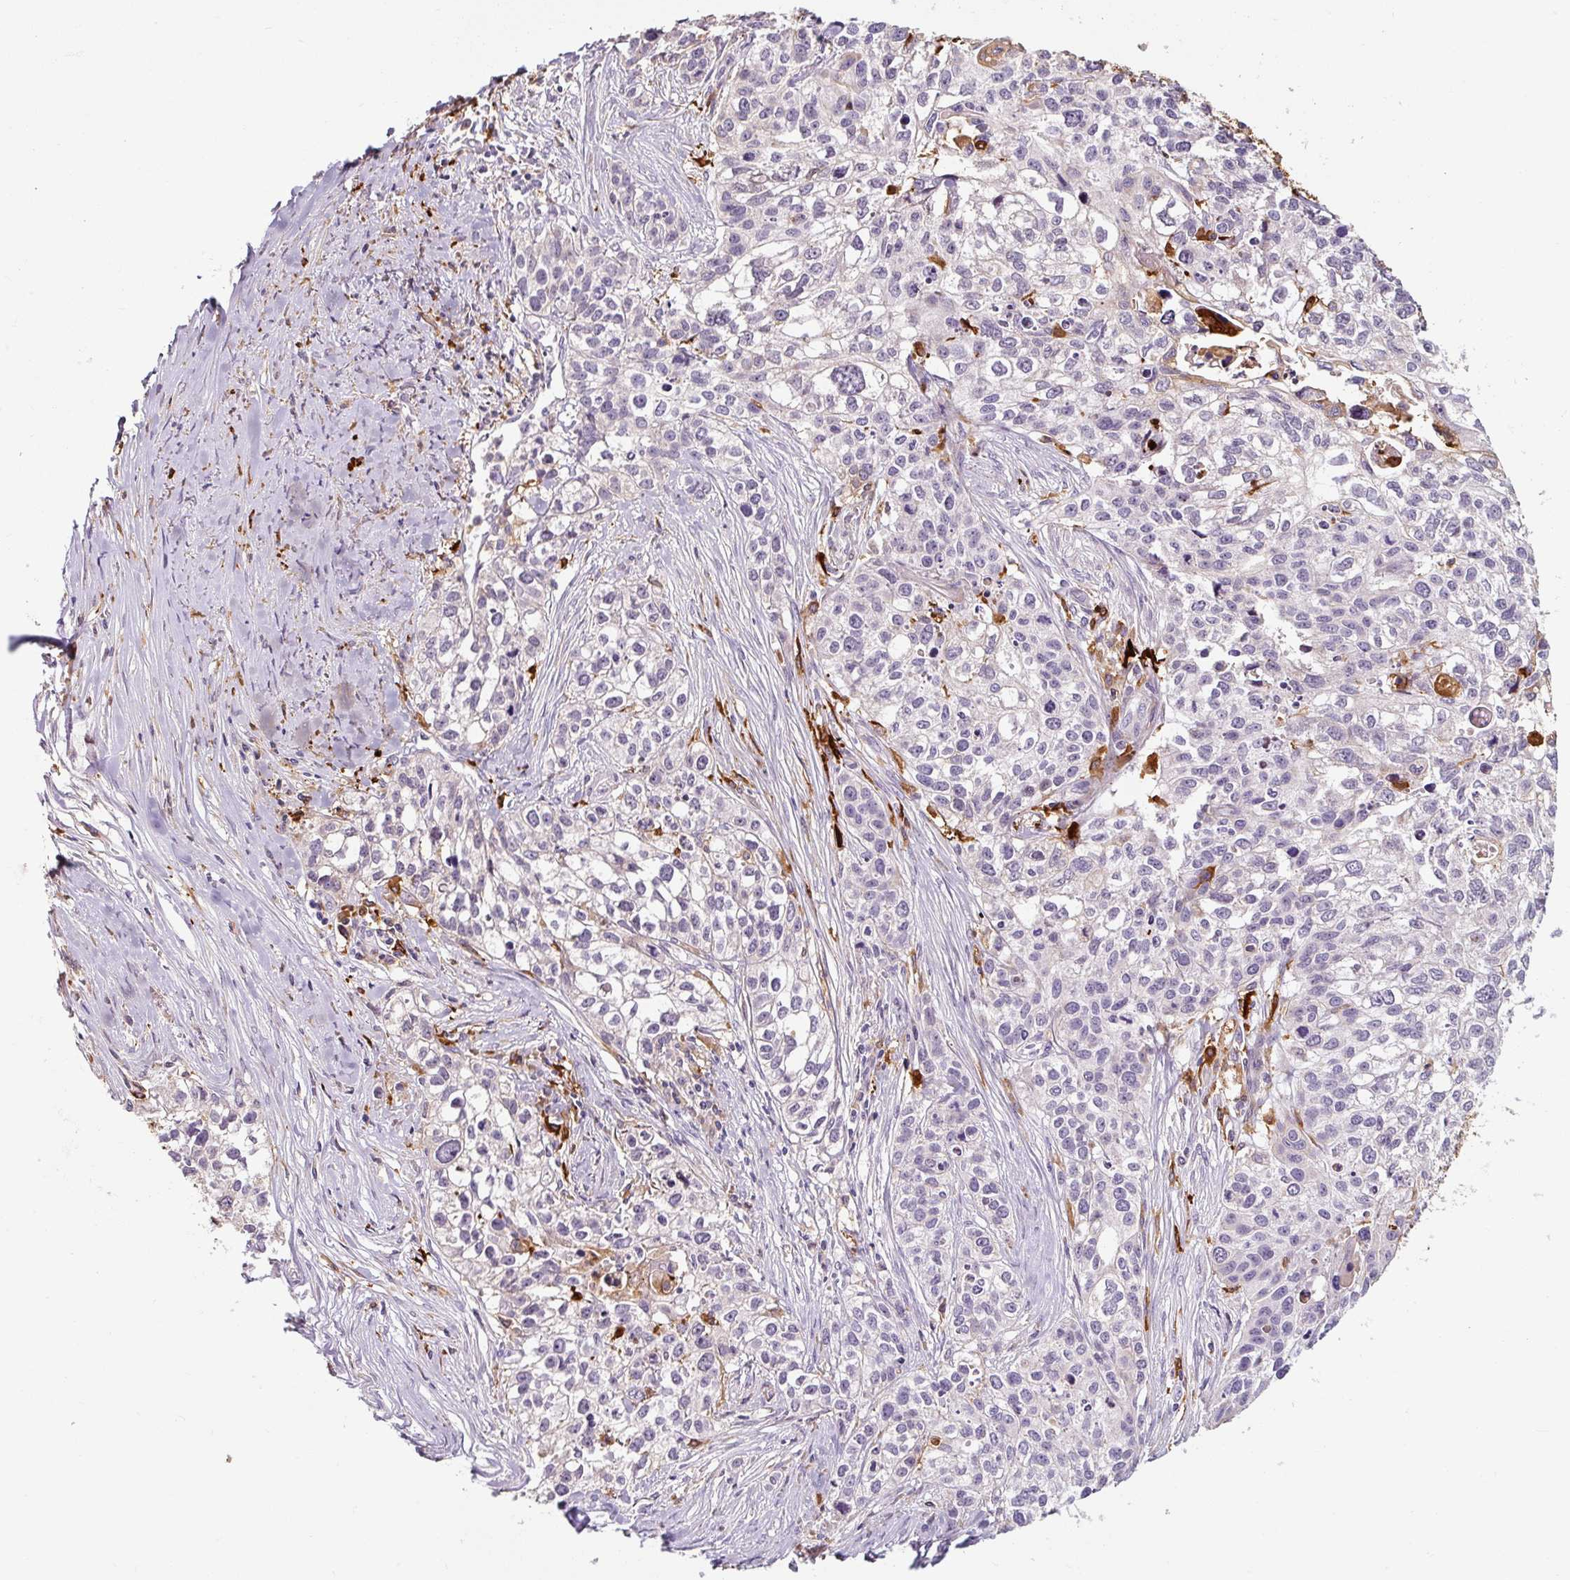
{"staining": {"intensity": "negative", "quantity": "none", "location": "none"}, "tissue": "lung cancer", "cell_type": "Tumor cells", "image_type": "cancer", "snomed": [{"axis": "morphology", "description": "Squamous cell carcinoma, NOS"}, {"axis": "topography", "description": "Lung"}], "caption": "Immunohistochemistry micrograph of squamous cell carcinoma (lung) stained for a protein (brown), which displays no positivity in tumor cells.", "gene": "FUT10", "patient": {"sex": "male", "age": 74}}